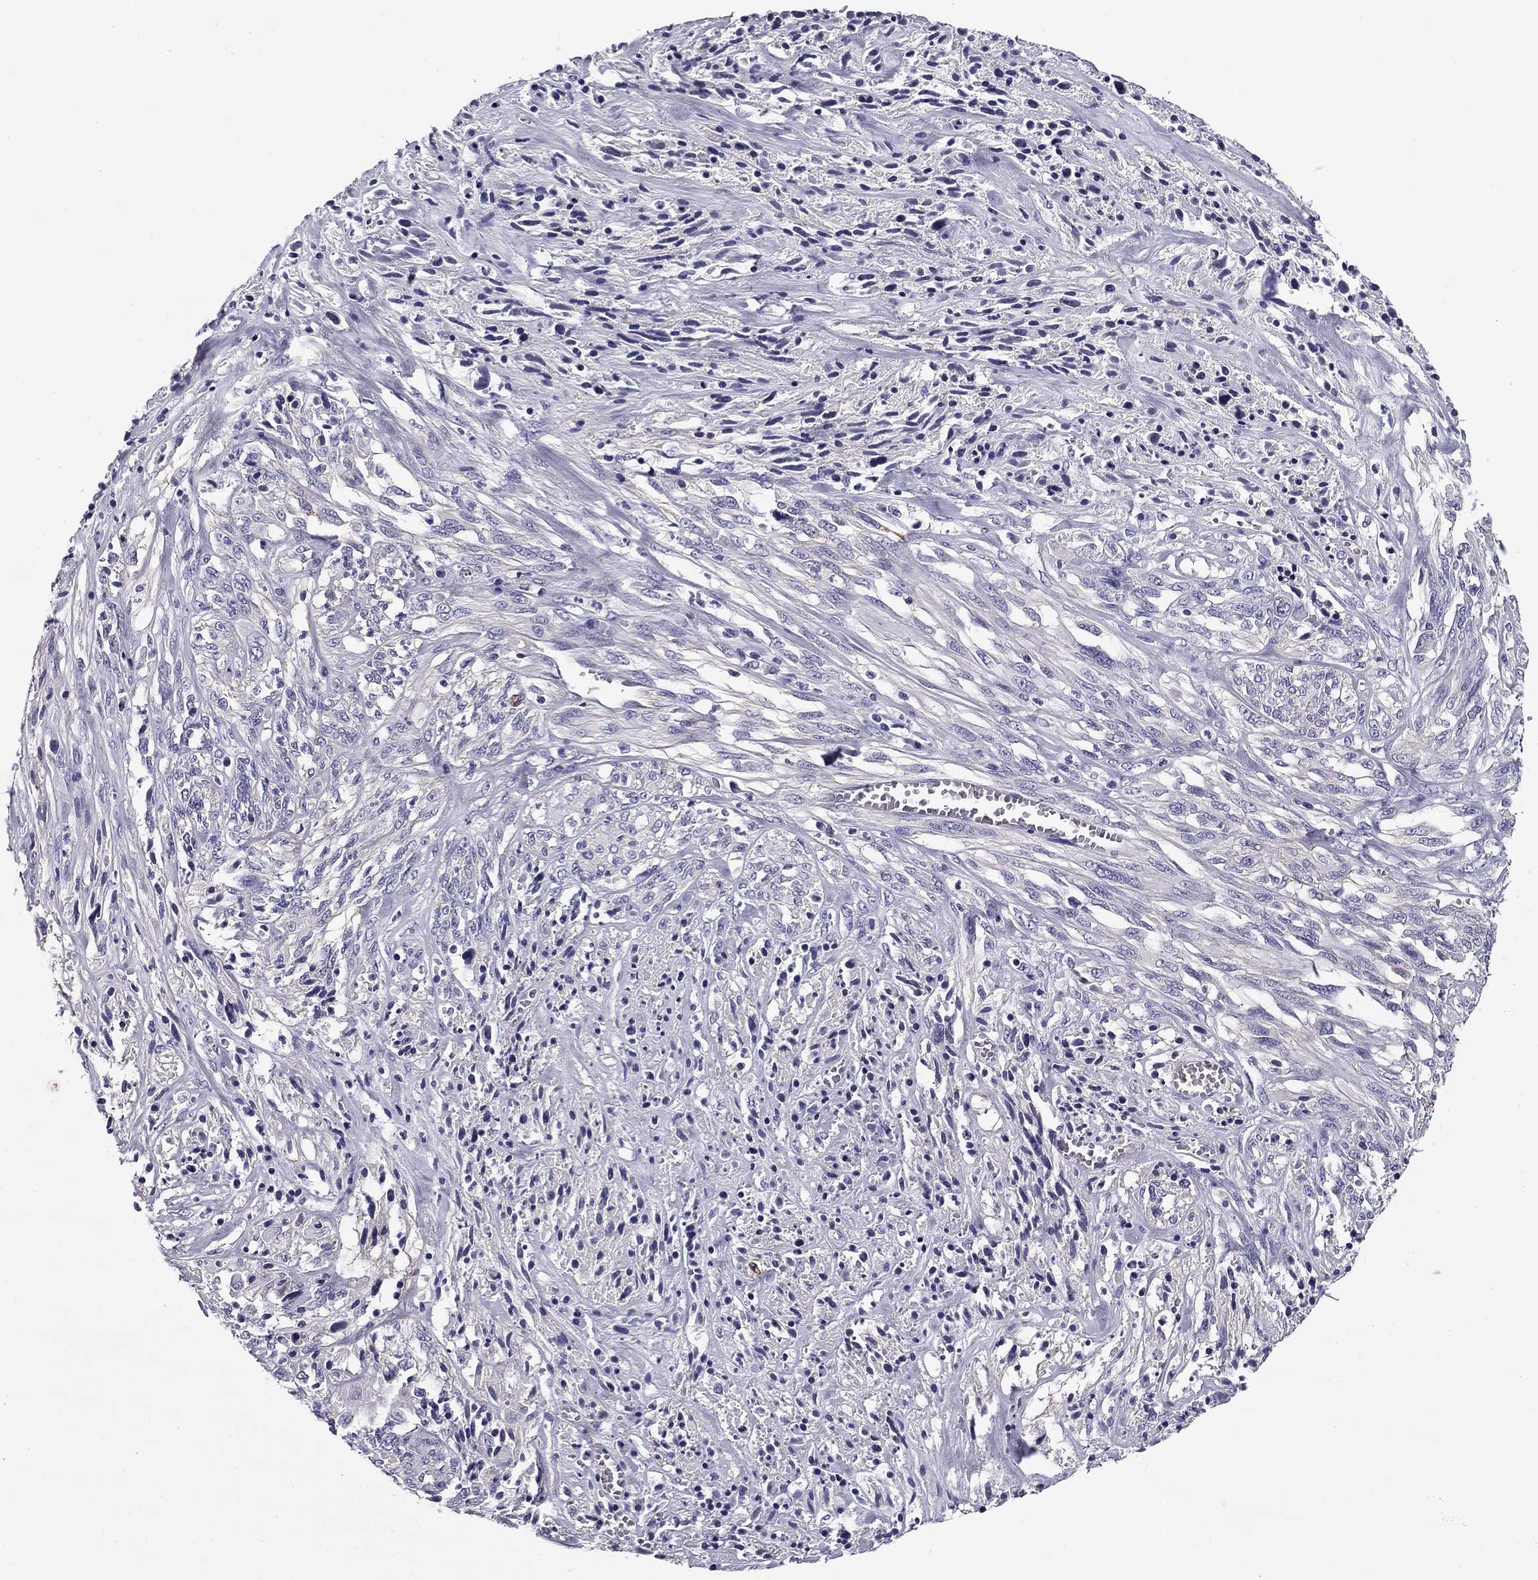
{"staining": {"intensity": "negative", "quantity": "none", "location": "none"}, "tissue": "melanoma", "cell_type": "Tumor cells", "image_type": "cancer", "snomed": [{"axis": "morphology", "description": "Malignant melanoma, NOS"}, {"axis": "topography", "description": "Skin"}], "caption": "DAB (3,3'-diaminobenzidine) immunohistochemical staining of melanoma displays no significant positivity in tumor cells.", "gene": "FLNC", "patient": {"sex": "female", "age": 91}}